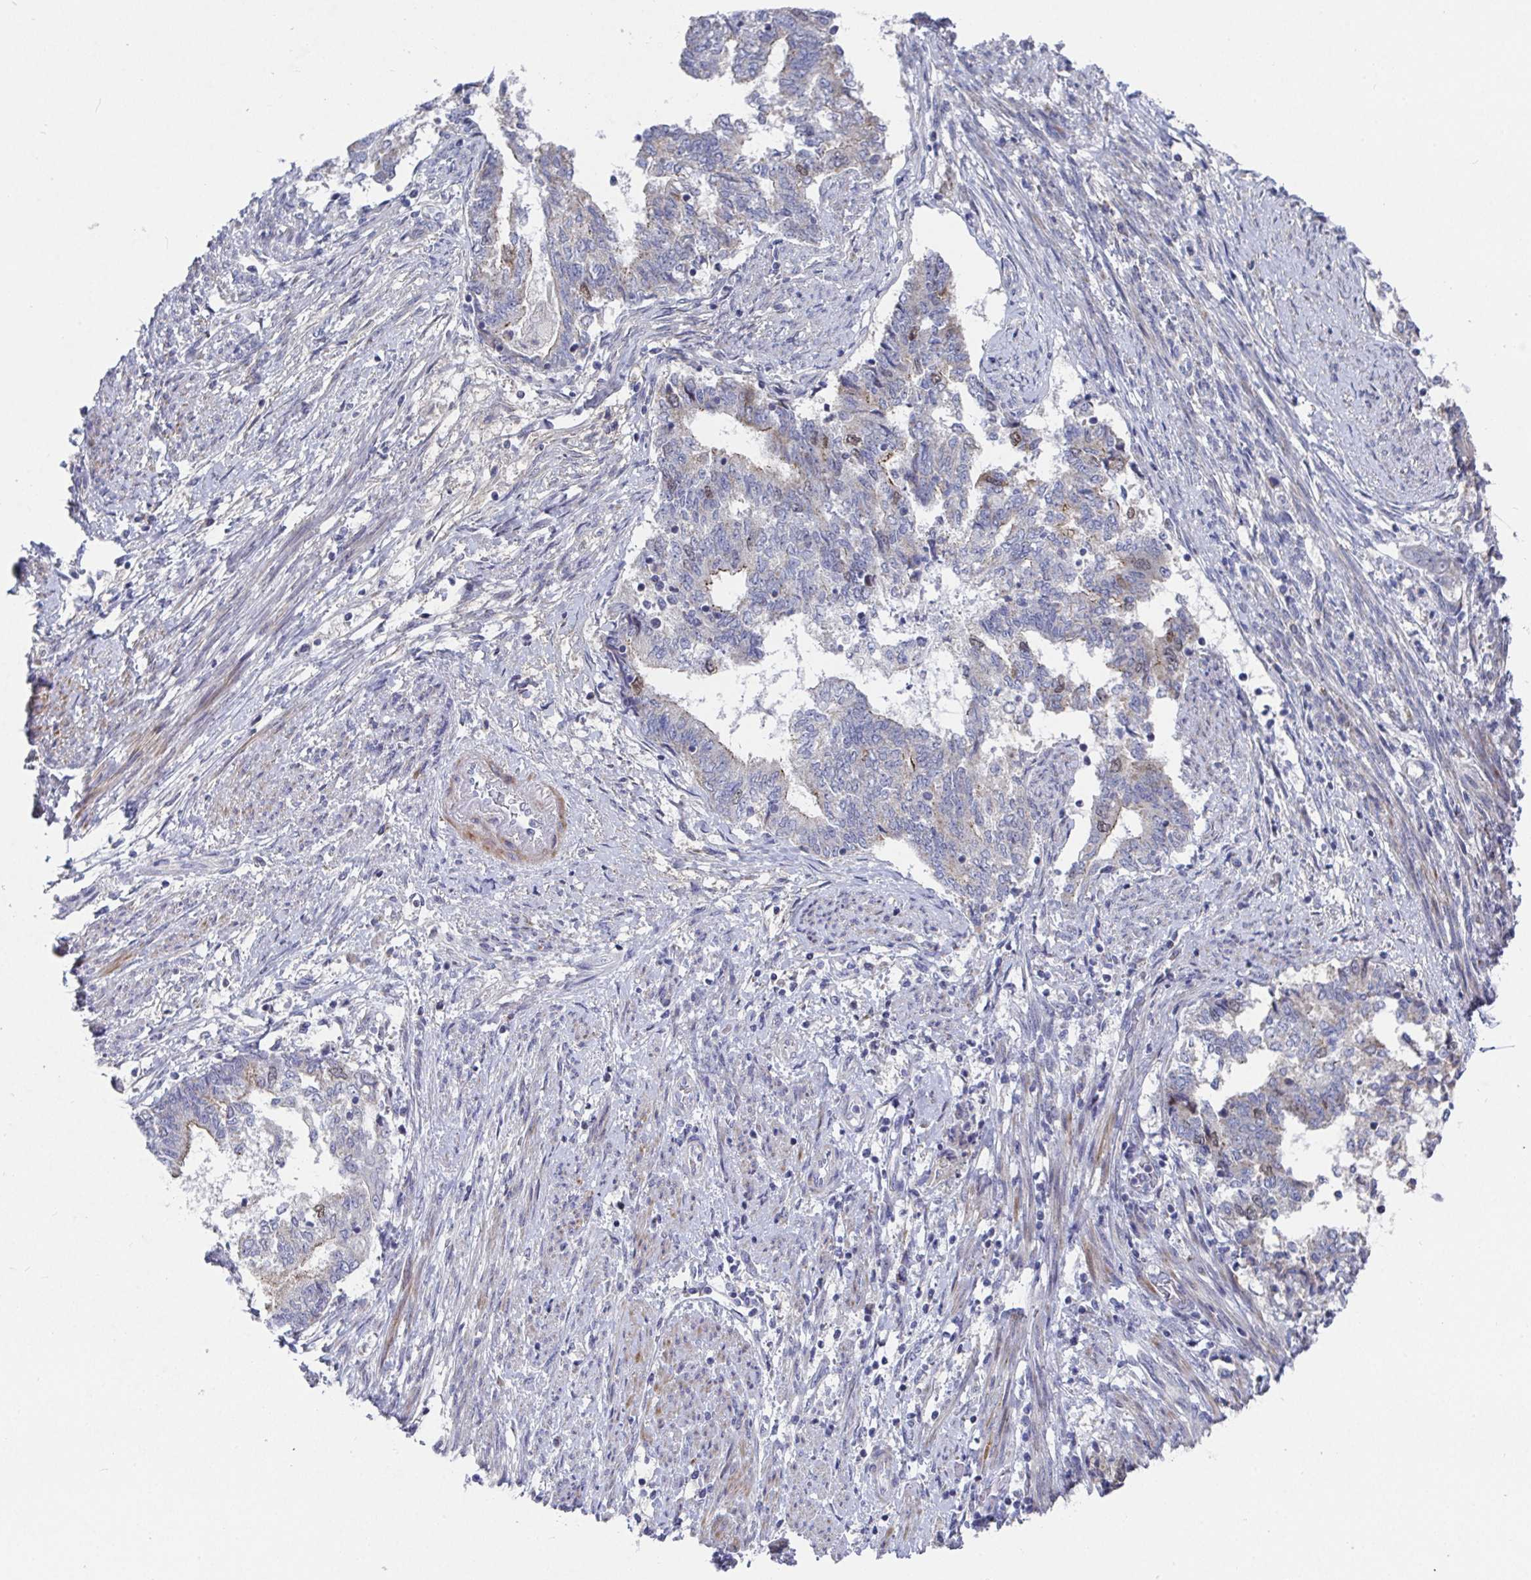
{"staining": {"intensity": "moderate", "quantity": "<25%", "location": "nuclear"}, "tissue": "endometrial cancer", "cell_type": "Tumor cells", "image_type": "cancer", "snomed": [{"axis": "morphology", "description": "Adenocarcinoma, NOS"}, {"axis": "topography", "description": "Endometrium"}], "caption": "Brown immunohistochemical staining in endometrial cancer shows moderate nuclear staining in about <25% of tumor cells. The staining is performed using DAB (3,3'-diaminobenzidine) brown chromogen to label protein expression. The nuclei are counter-stained blue using hematoxylin.", "gene": "ATP5F1C", "patient": {"sex": "female", "age": 65}}